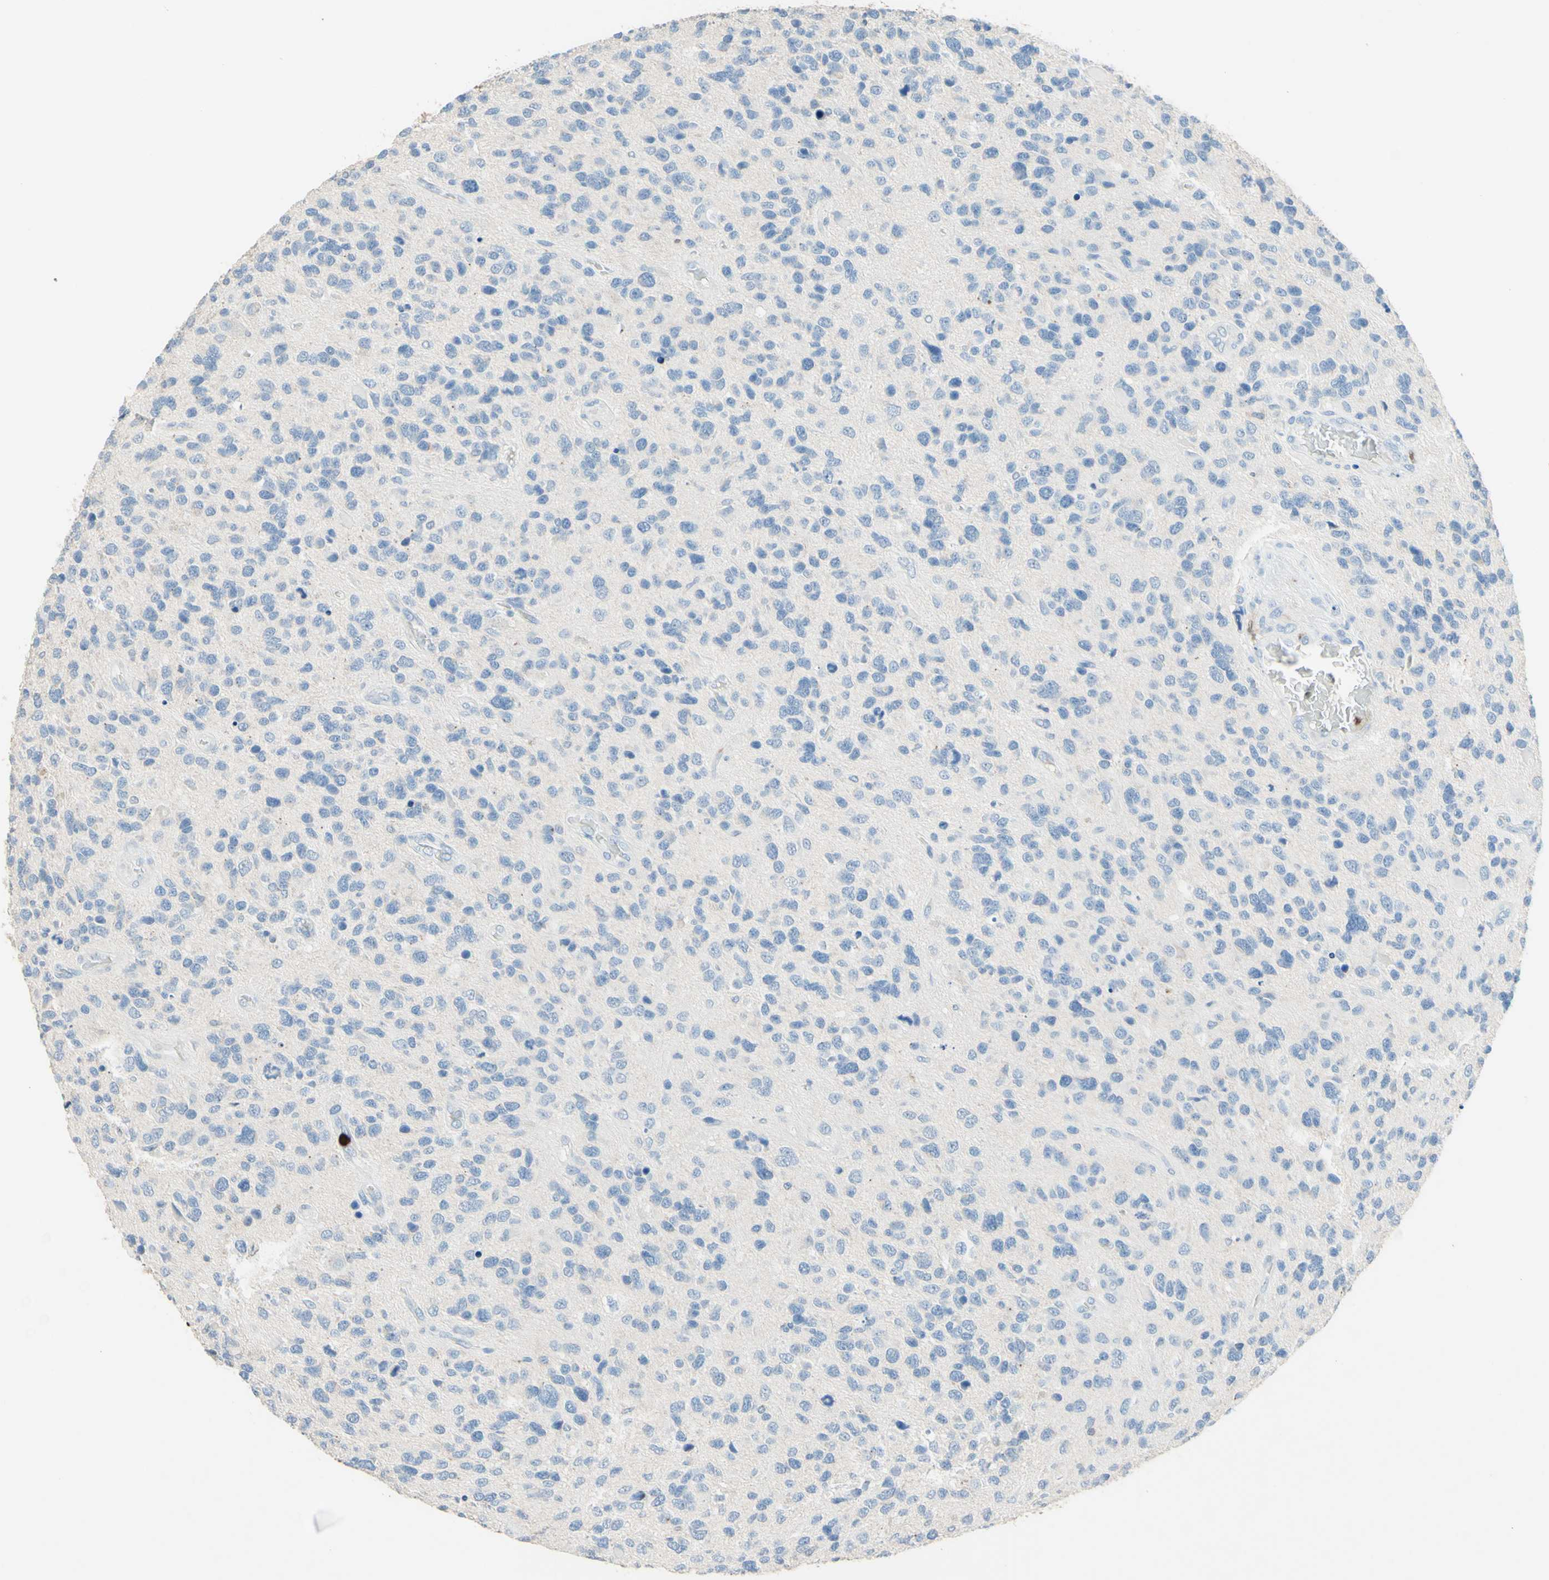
{"staining": {"intensity": "negative", "quantity": "none", "location": "none"}, "tissue": "glioma", "cell_type": "Tumor cells", "image_type": "cancer", "snomed": [{"axis": "morphology", "description": "Glioma, malignant, High grade"}, {"axis": "topography", "description": "Brain"}], "caption": "An immunohistochemistry (IHC) micrograph of malignant glioma (high-grade) is shown. There is no staining in tumor cells of malignant glioma (high-grade).", "gene": "NFKBIZ", "patient": {"sex": "female", "age": 58}}